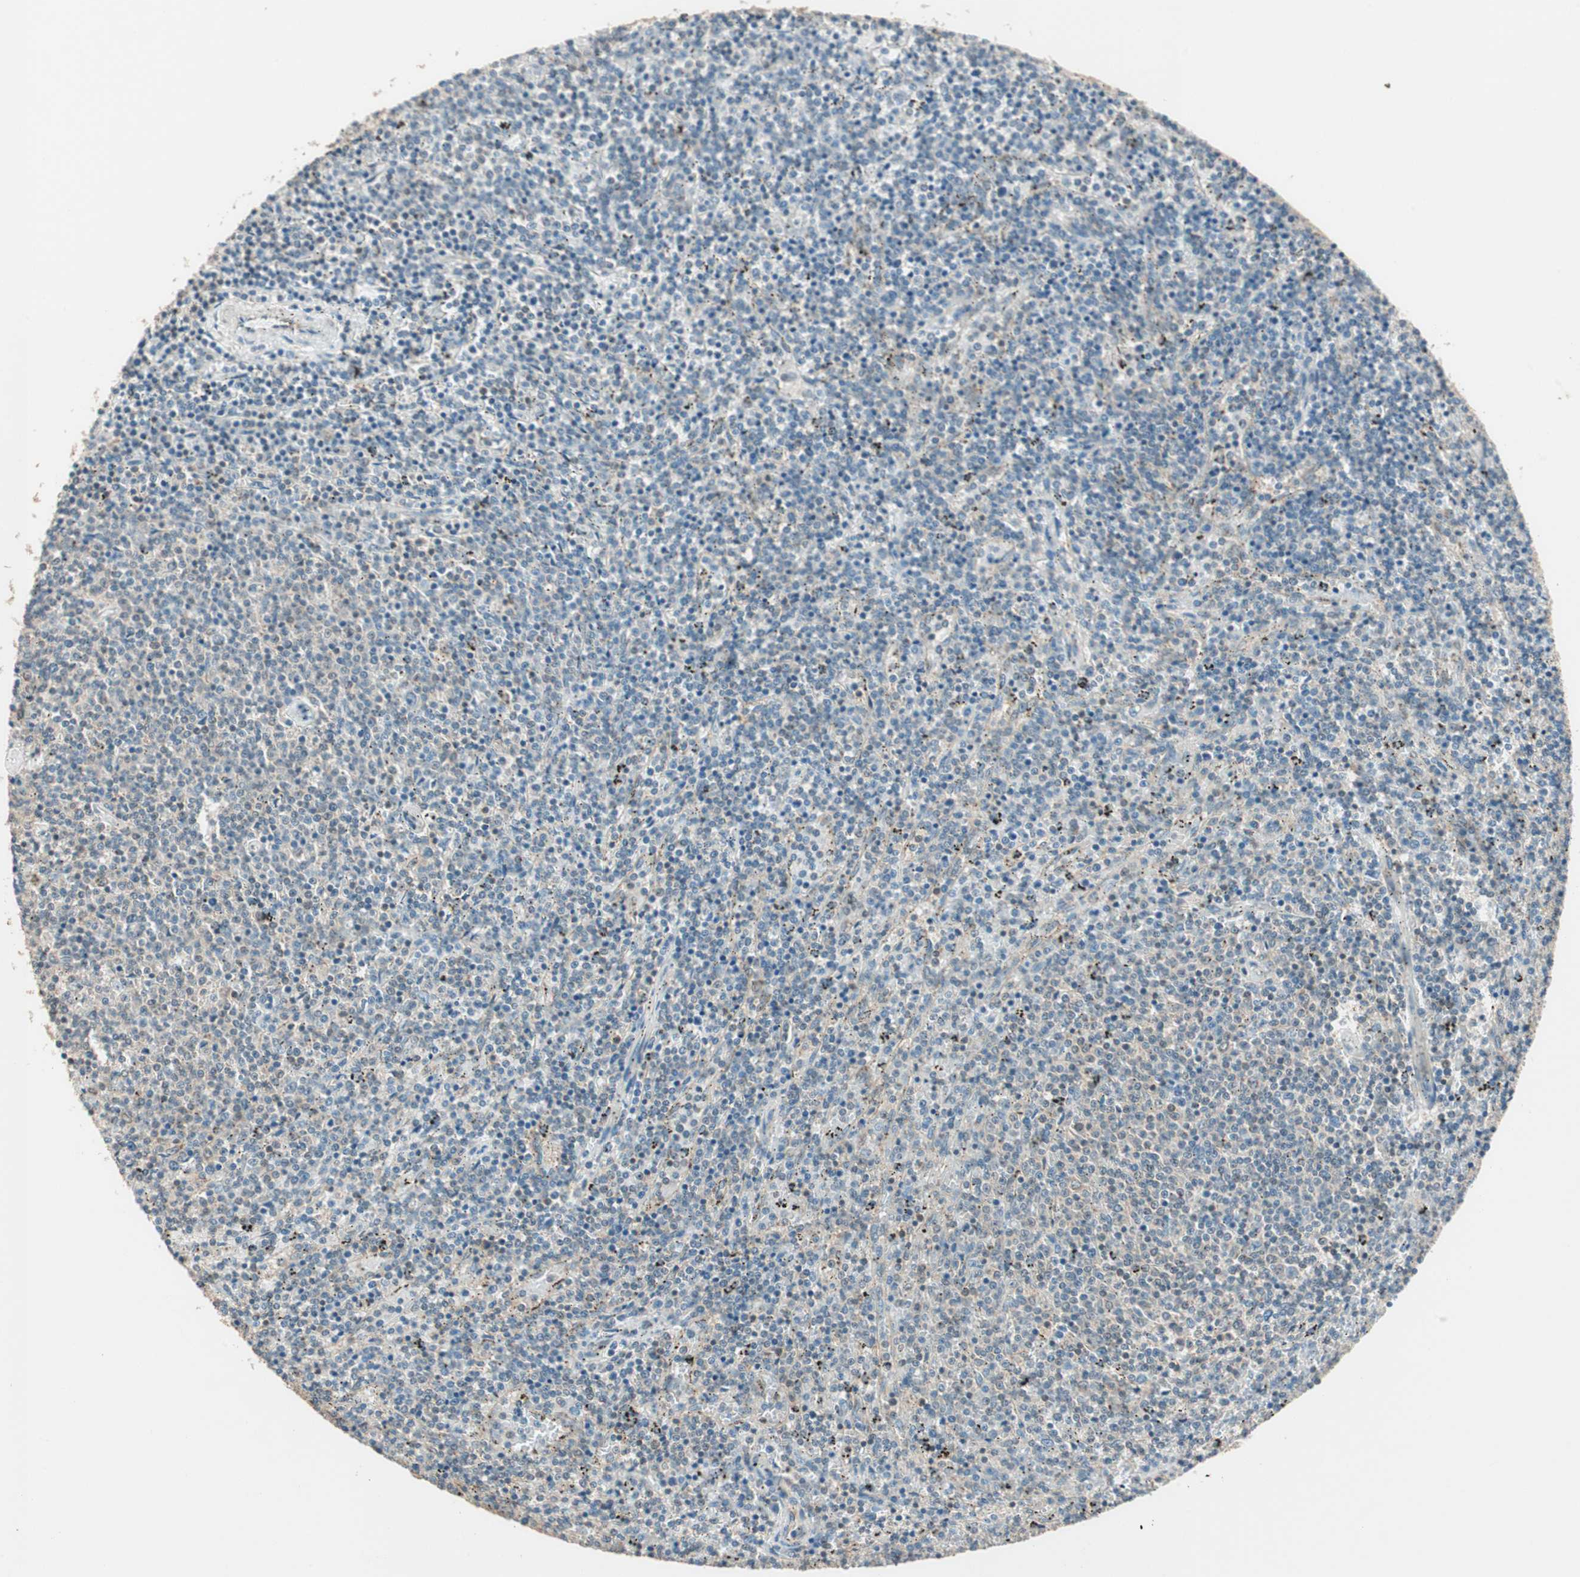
{"staining": {"intensity": "negative", "quantity": "none", "location": "none"}, "tissue": "lymphoma", "cell_type": "Tumor cells", "image_type": "cancer", "snomed": [{"axis": "morphology", "description": "Malignant lymphoma, non-Hodgkin's type, Low grade"}, {"axis": "topography", "description": "Spleen"}], "caption": "The IHC histopathology image has no significant staining in tumor cells of lymphoma tissue.", "gene": "TRIM21", "patient": {"sex": "female", "age": 50}}